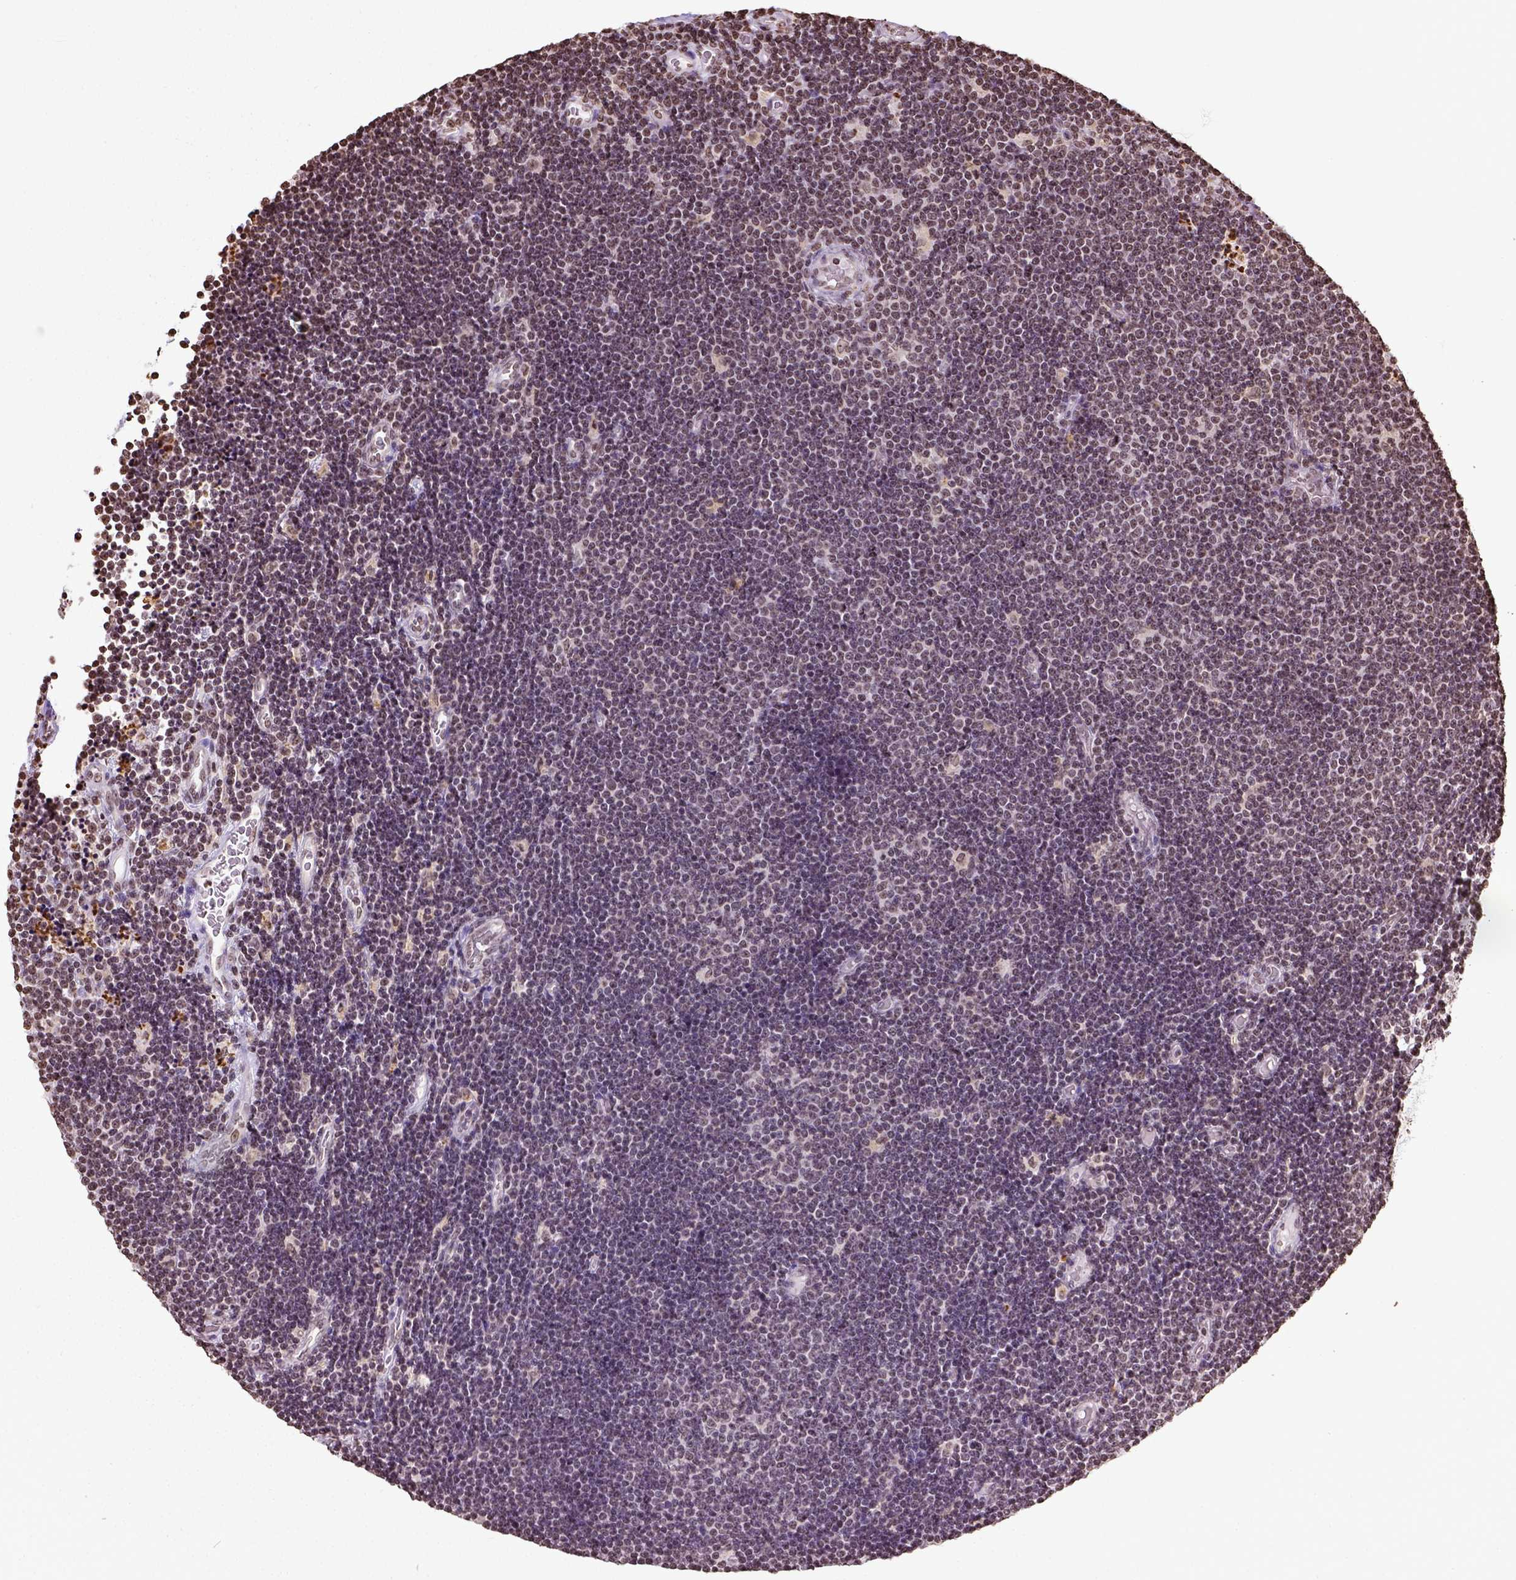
{"staining": {"intensity": "weak", "quantity": ">75%", "location": "nuclear"}, "tissue": "lymphoma", "cell_type": "Tumor cells", "image_type": "cancer", "snomed": [{"axis": "morphology", "description": "Malignant lymphoma, non-Hodgkin's type, Low grade"}, {"axis": "topography", "description": "Brain"}], "caption": "Protein expression analysis of low-grade malignant lymphoma, non-Hodgkin's type displays weak nuclear positivity in about >75% of tumor cells.", "gene": "ZNF75D", "patient": {"sex": "female", "age": 66}}